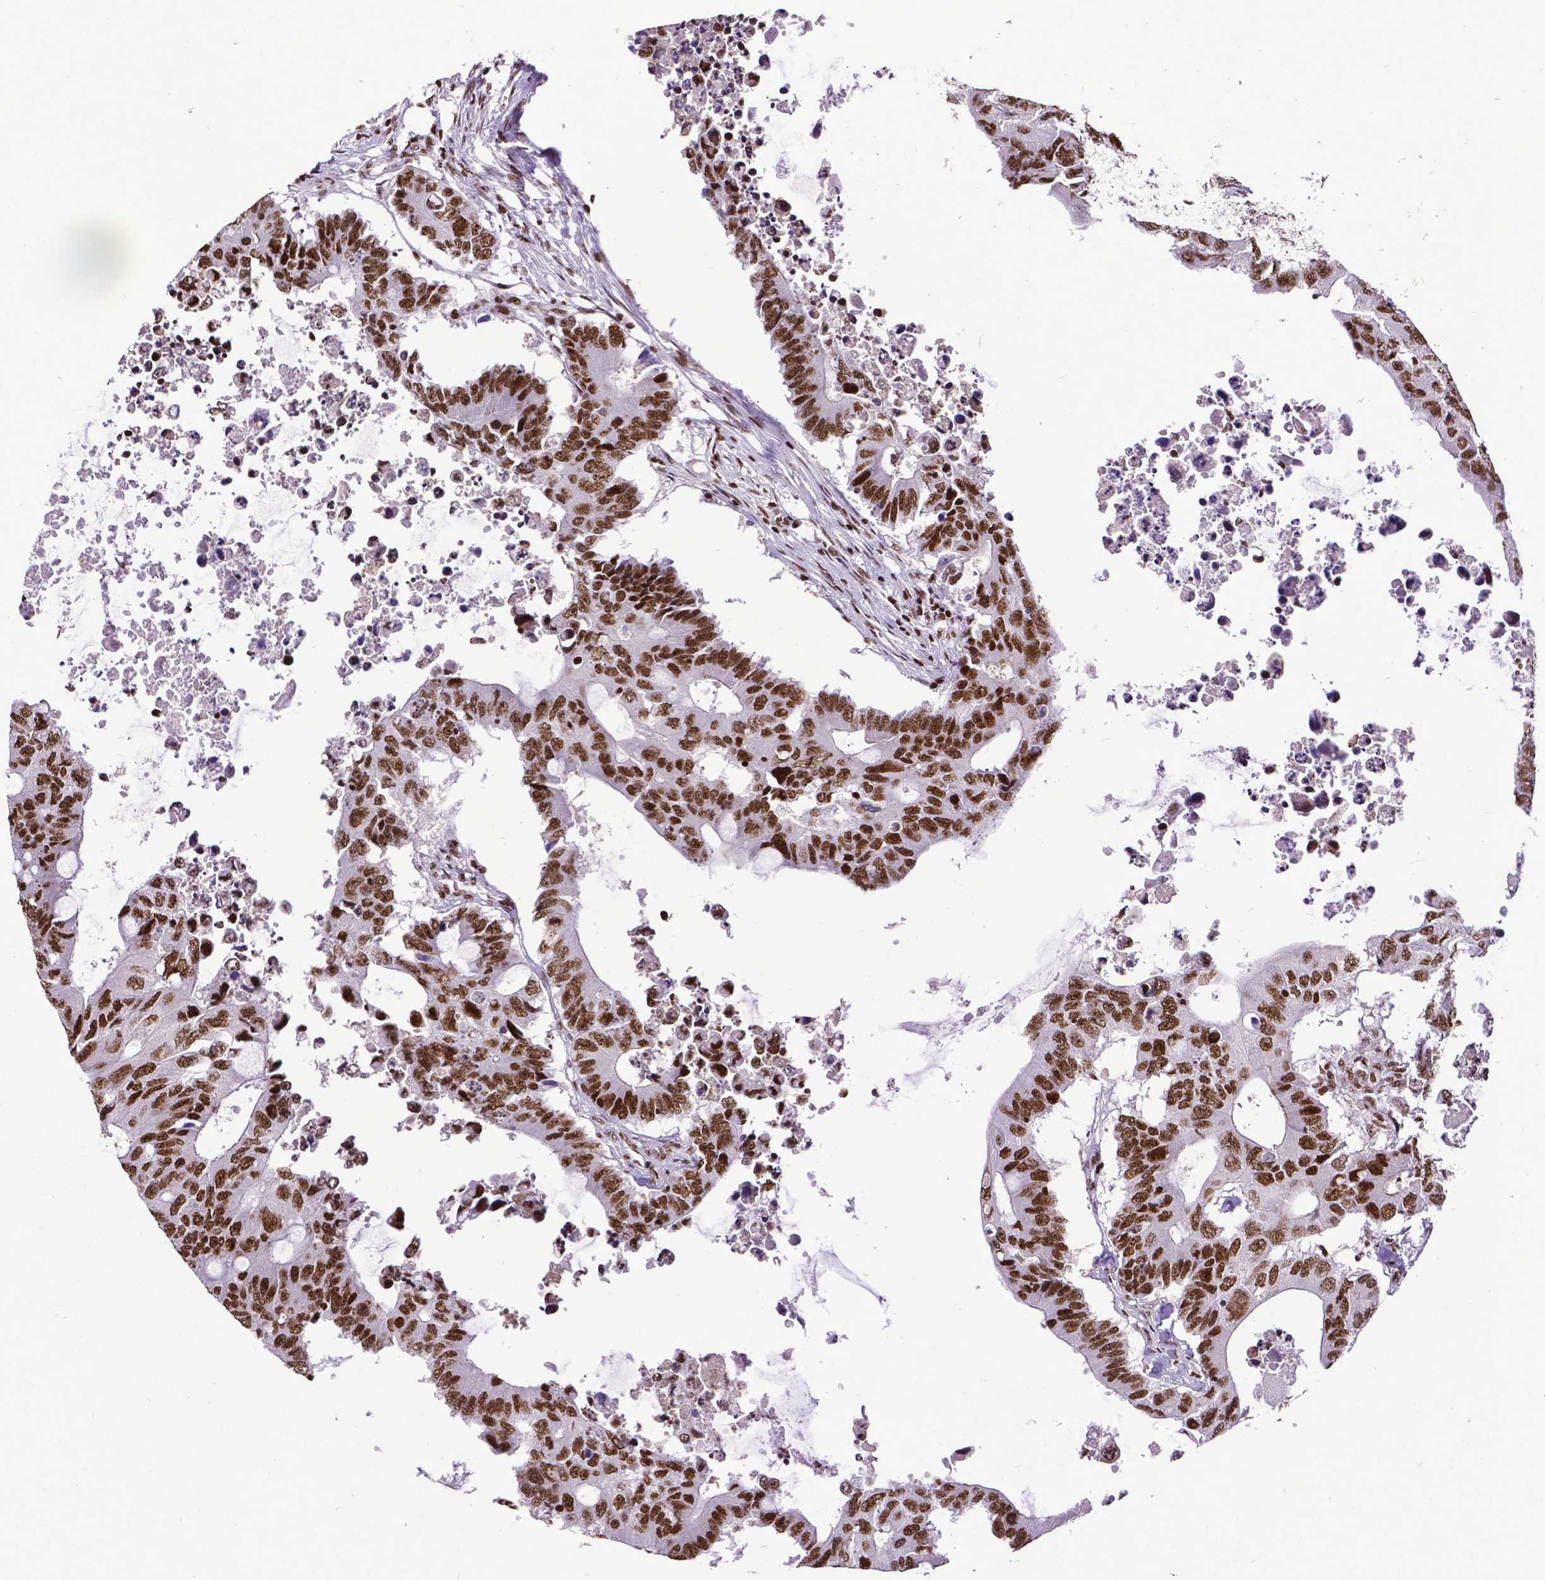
{"staining": {"intensity": "moderate", "quantity": ">75%", "location": "nuclear"}, "tissue": "colorectal cancer", "cell_type": "Tumor cells", "image_type": "cancer", "snomed": [{"axis": "morphology", "description": "Adenocarcinoma, NOS"}, {"axis": "topography", "description": "Colon"}], "caption": "Adenocarcinoma (colorectal) was stained to show a protein in brown. There is medium levels of moderate nuclear expression in about >75% of tumor cells.", "gene": "CTCF", "patient": {"sex": "male", "age": 71}}